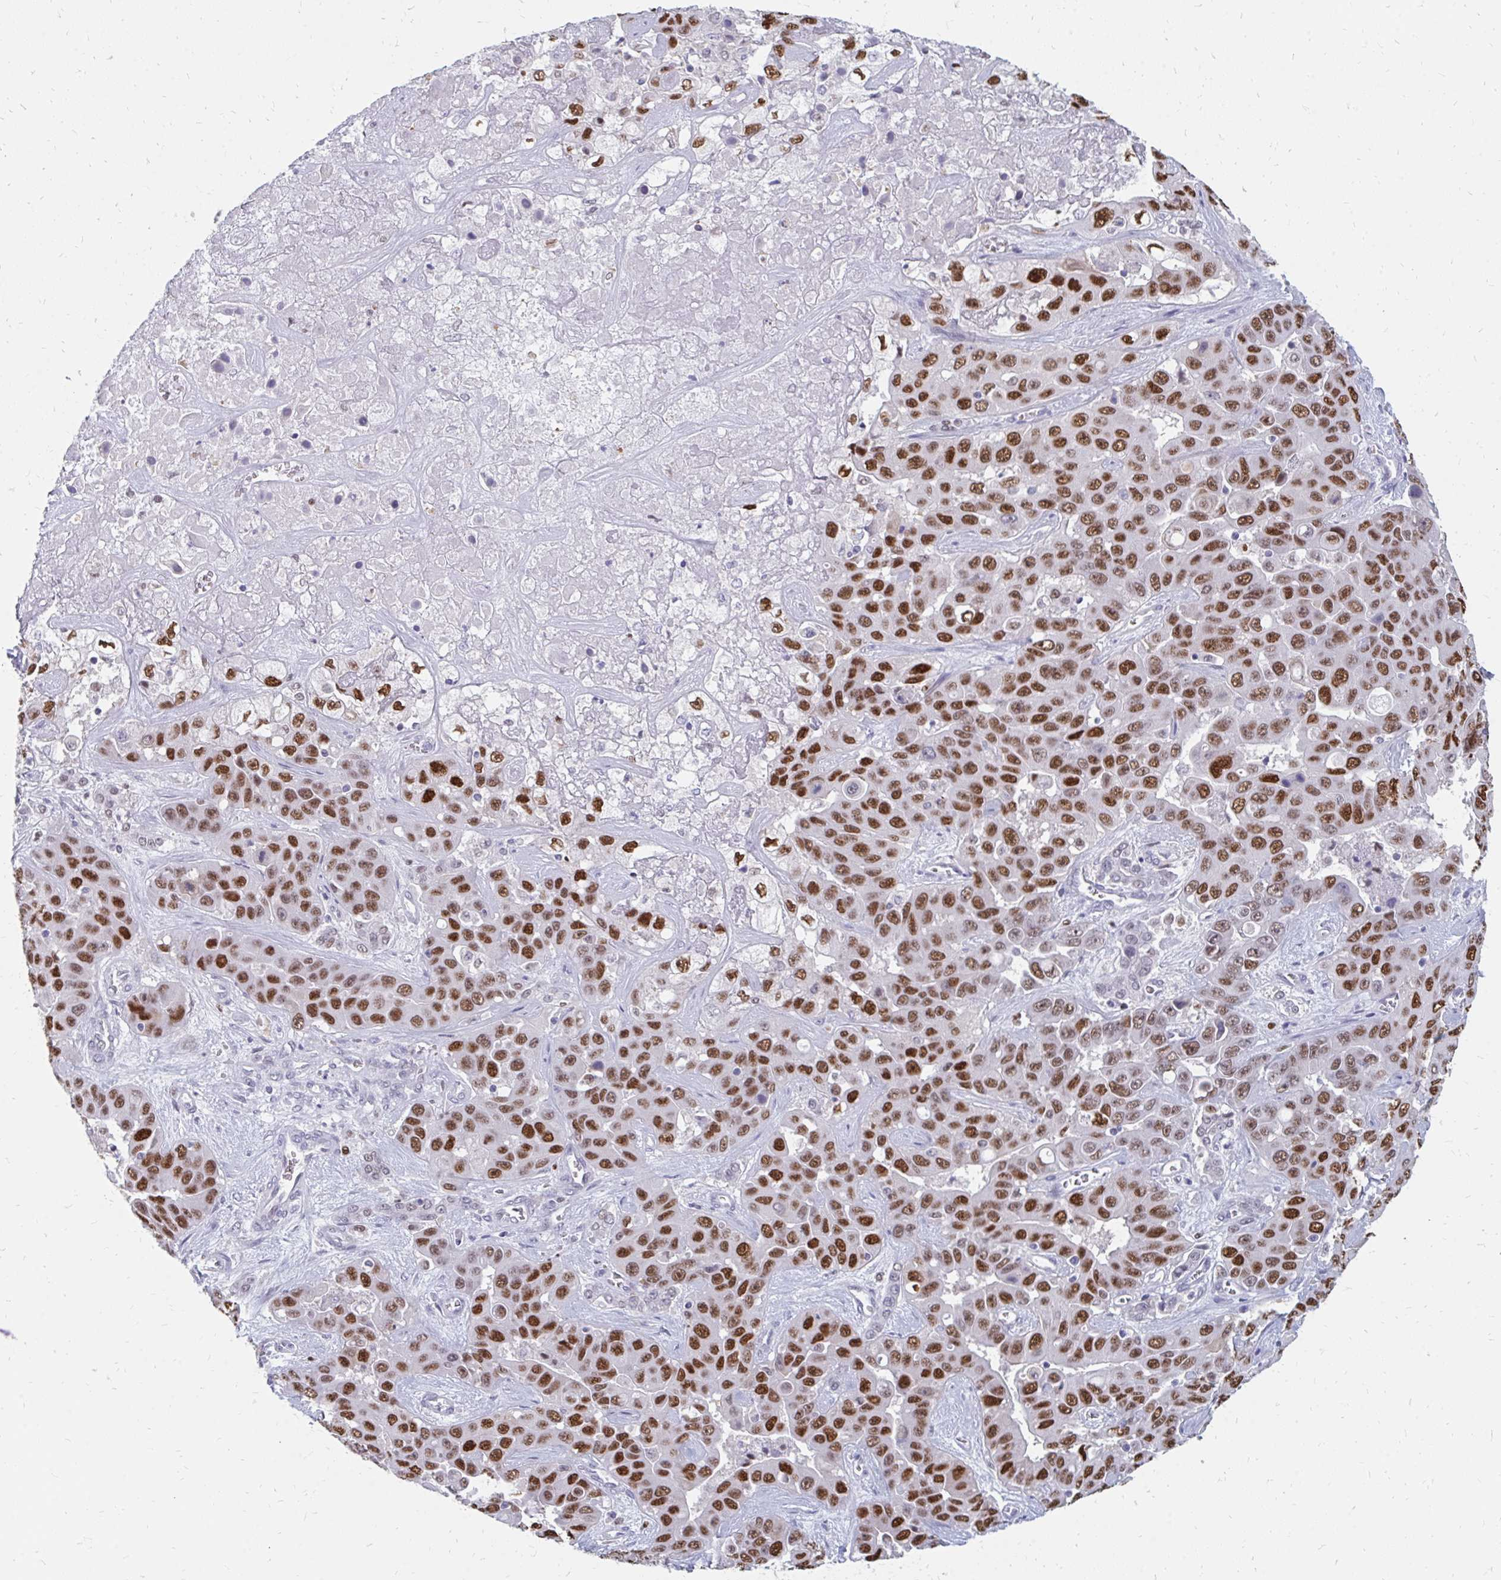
{"staining": {"intensity": "strong", "quantity": ">75%", "location": "nuclear"}, "tissue": "liver cancer", "cell_type": "Tumor cells", "image_type": "cancer", "snomed": [{"axis": "morphology", "description": "Cholangiocarcinoma"}, {"axis": "topography", "description": "Liver"}], "caption": "Immunohistochemistry (IHC) (DAB (3,3'-diaminobenzidine)) staining of liver cholangiocarcinoma exhibits strong nuclear protein expression in approximately >75% of tumor cells. Nuclei are stained in blue.", "gene": "PLK3", "patient": {"sex": "female", "age": 52}}